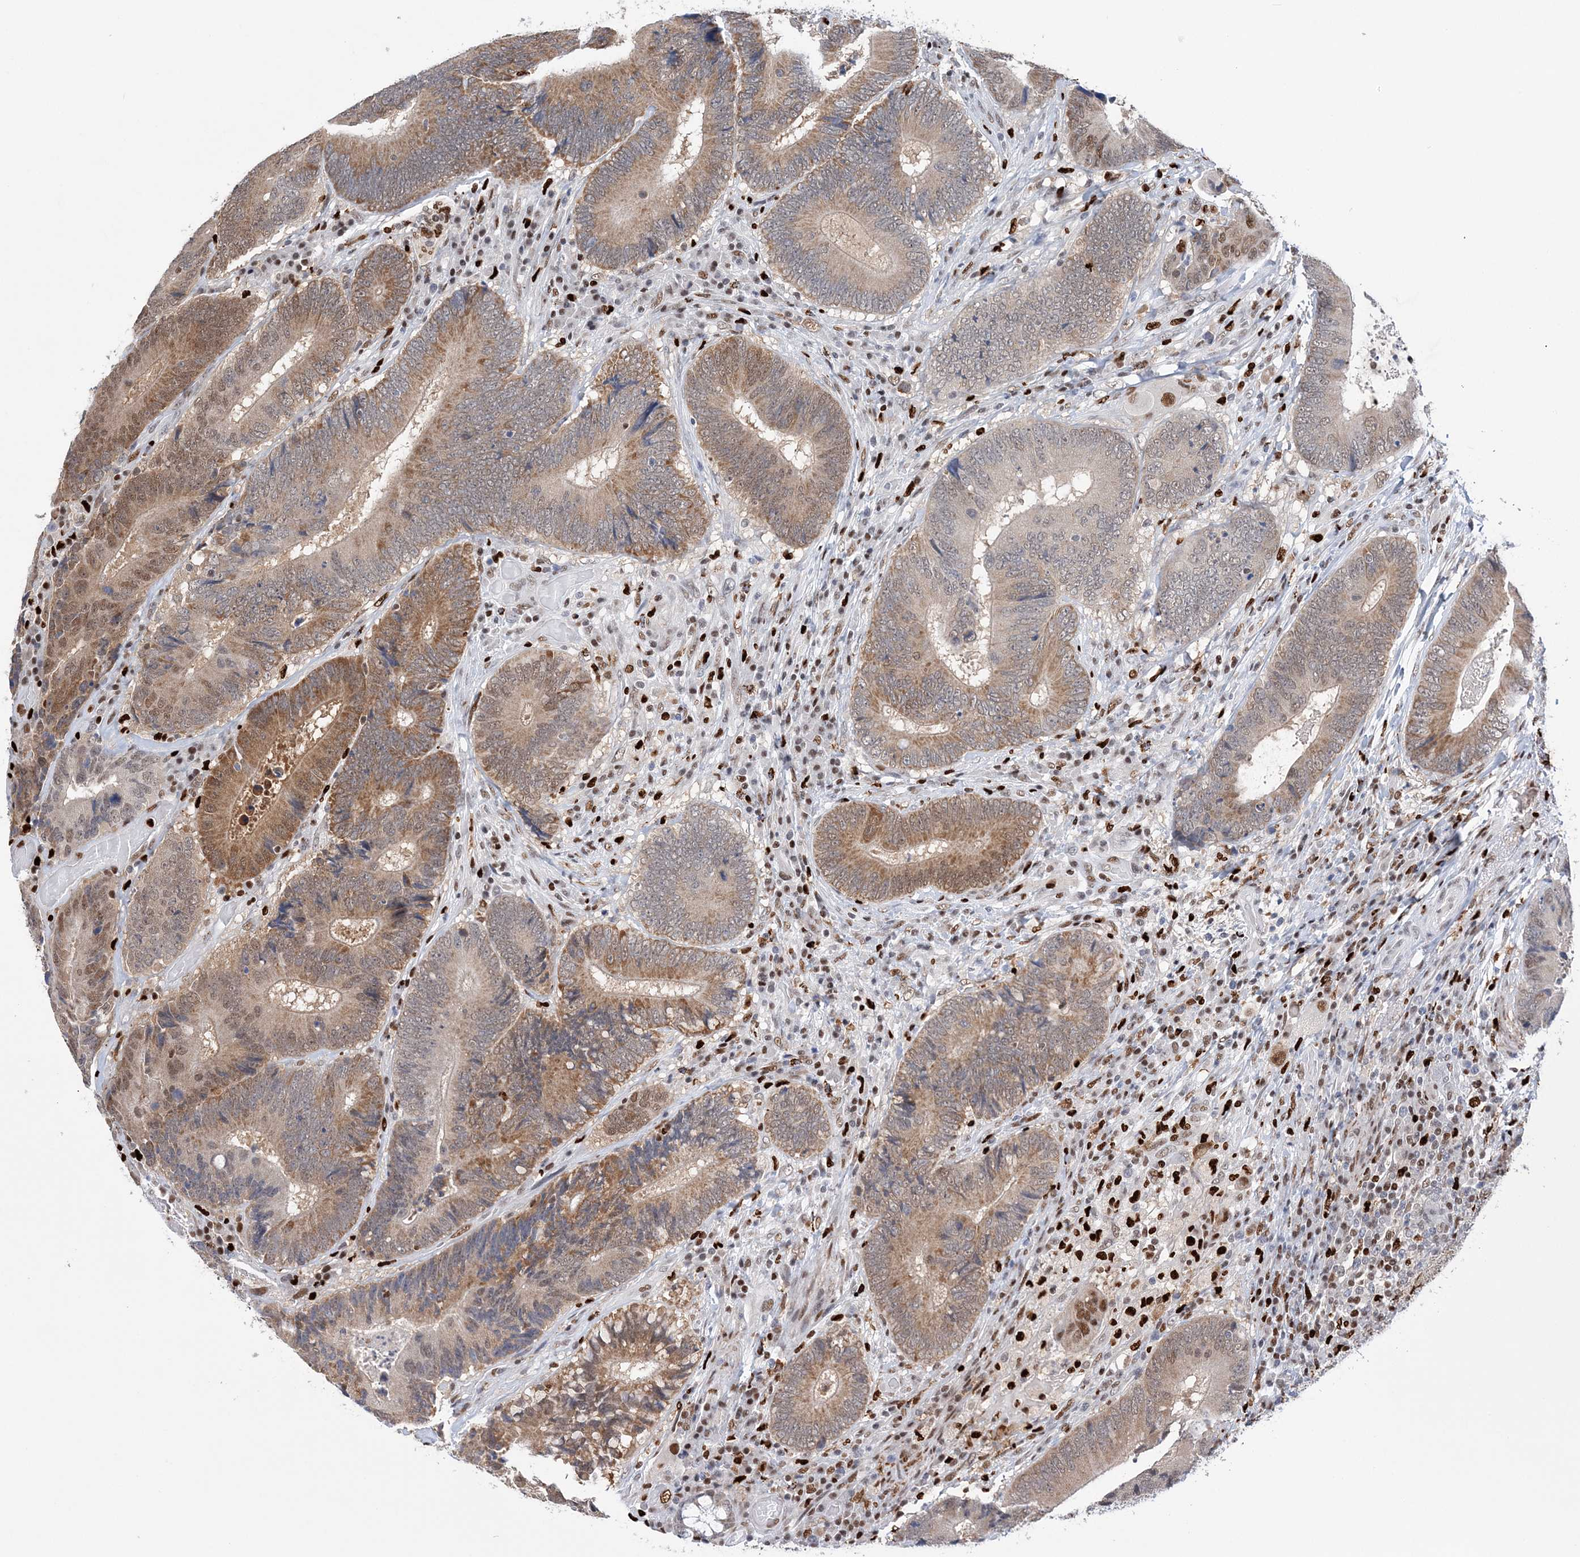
{"staining": {"intensity": "moderate", "quantity": ">75%", "location": "cytoplasmic/membranous,nuclear"}, "tissue": "colorectal cancer", "cell_type": "Tumor cells", "image_type": "cancer", "snomed": [{"axis": "morphology", "description": "Adenocarcinoma, NOS"}, {"axis": "topography", "description": "Colon"}], "caption": "Brown immunohistochemical staining in human adenocarcinoma (colorectal) exhibits moderate cytoplasmic/membranous and nuclear positivity in about >75% of tumor cells.", "gene": "NIT2", "patient": {"sex": "female", "age": 78}}